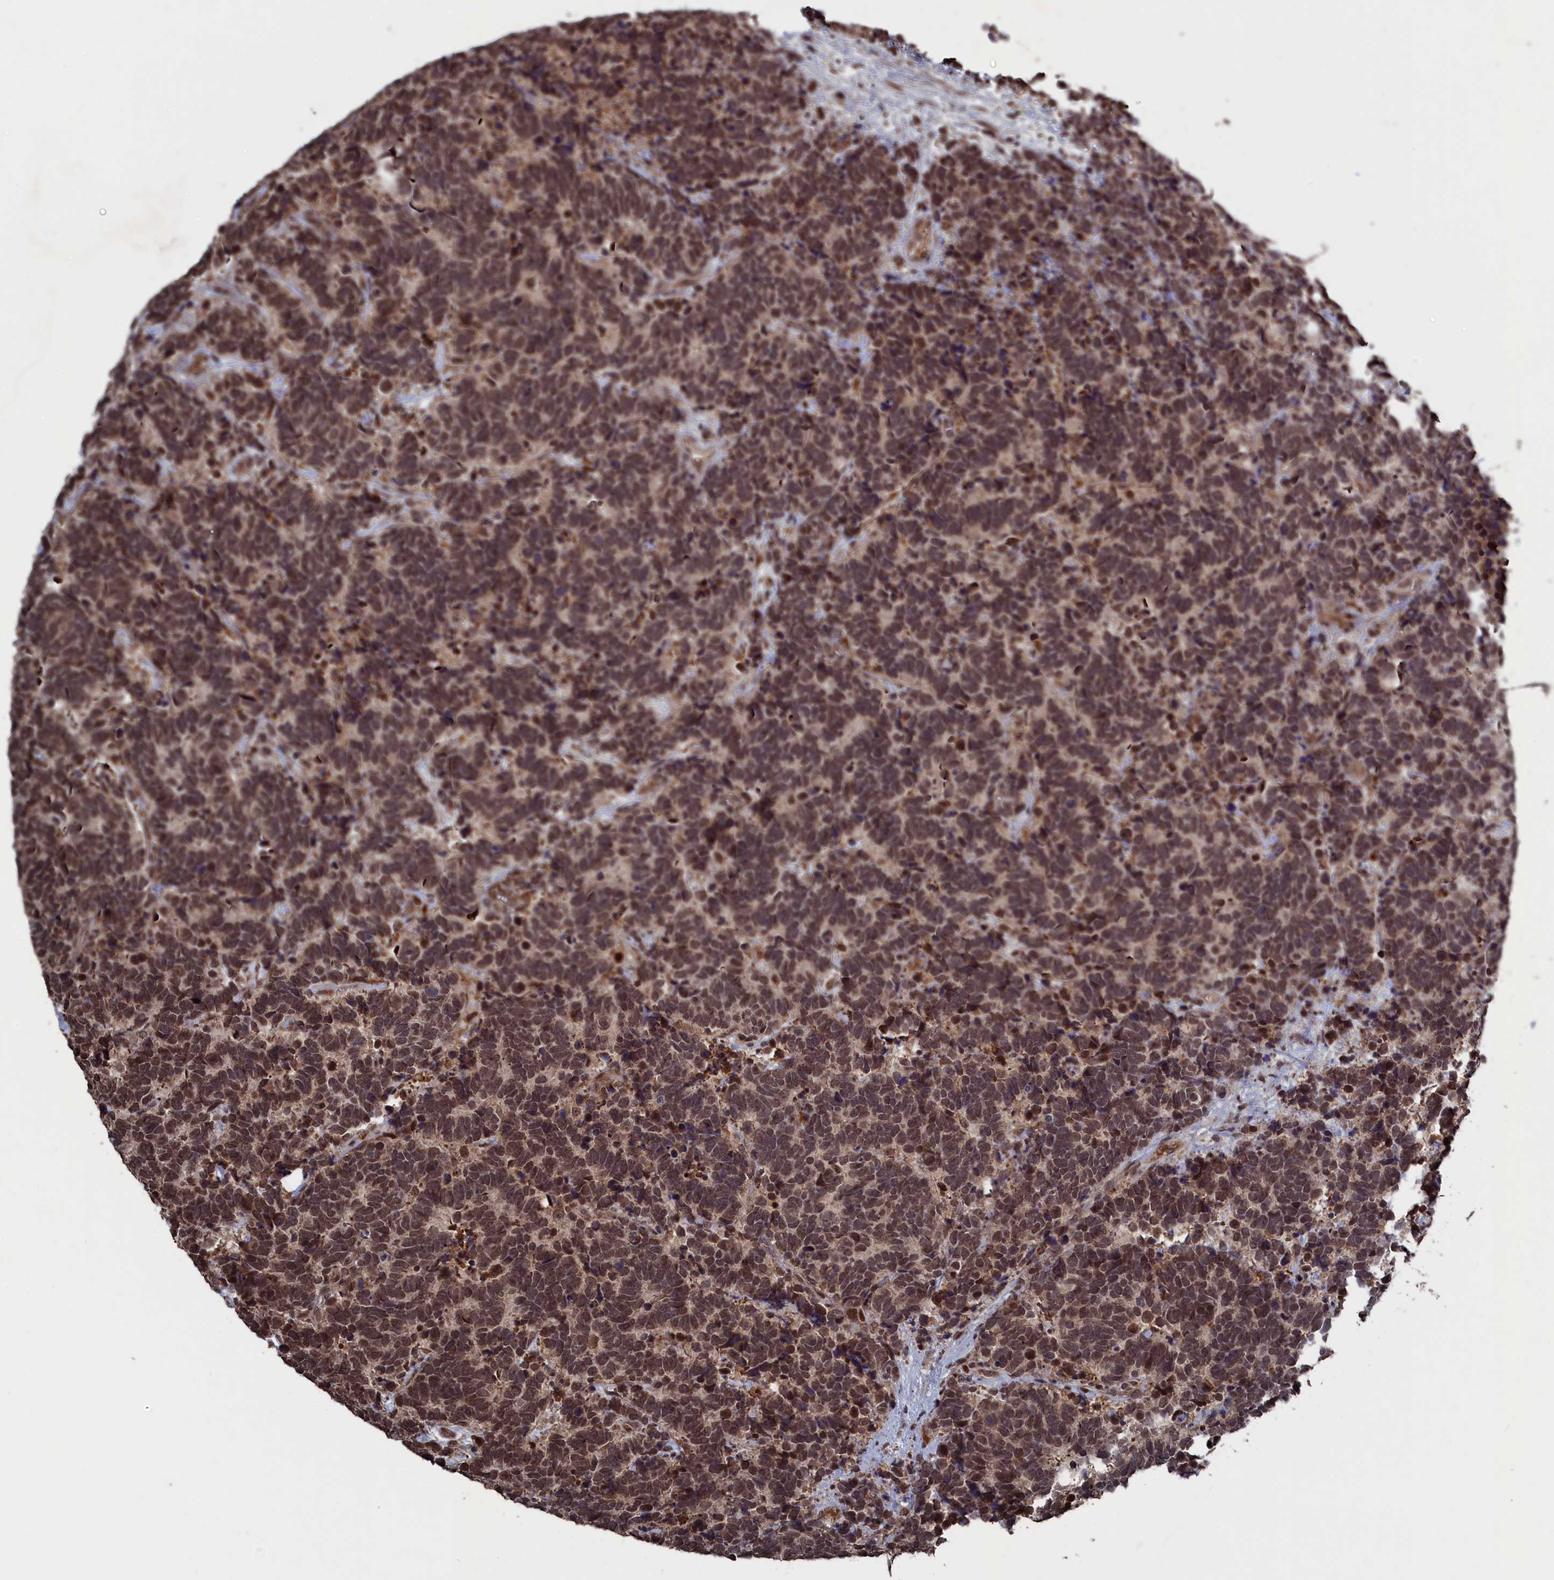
{"staining": {"intensity": "moderate", "quantity": ">75%", "location": "cytoplasmic/membranous,nuclear"}, "tissue": "carcinoid", "cell_type": "Tumor cells", "image_type": "cancer", "snomed": [{"axis": "morphology", "description": "Carcinoma, NOS"}, {"axis": "morphology", "description": "Carcinoid, malignant, NOS"}, {"axis": "topography", "description": "Urinary bladder"}], "caption": "Carcinoma stained for a protein reveals moderate cytoplasmic/membranous and nuclear positivity in tumor cells.", "gene": "CEACAM21", "patient": {"sex": "male", "age": 57}}